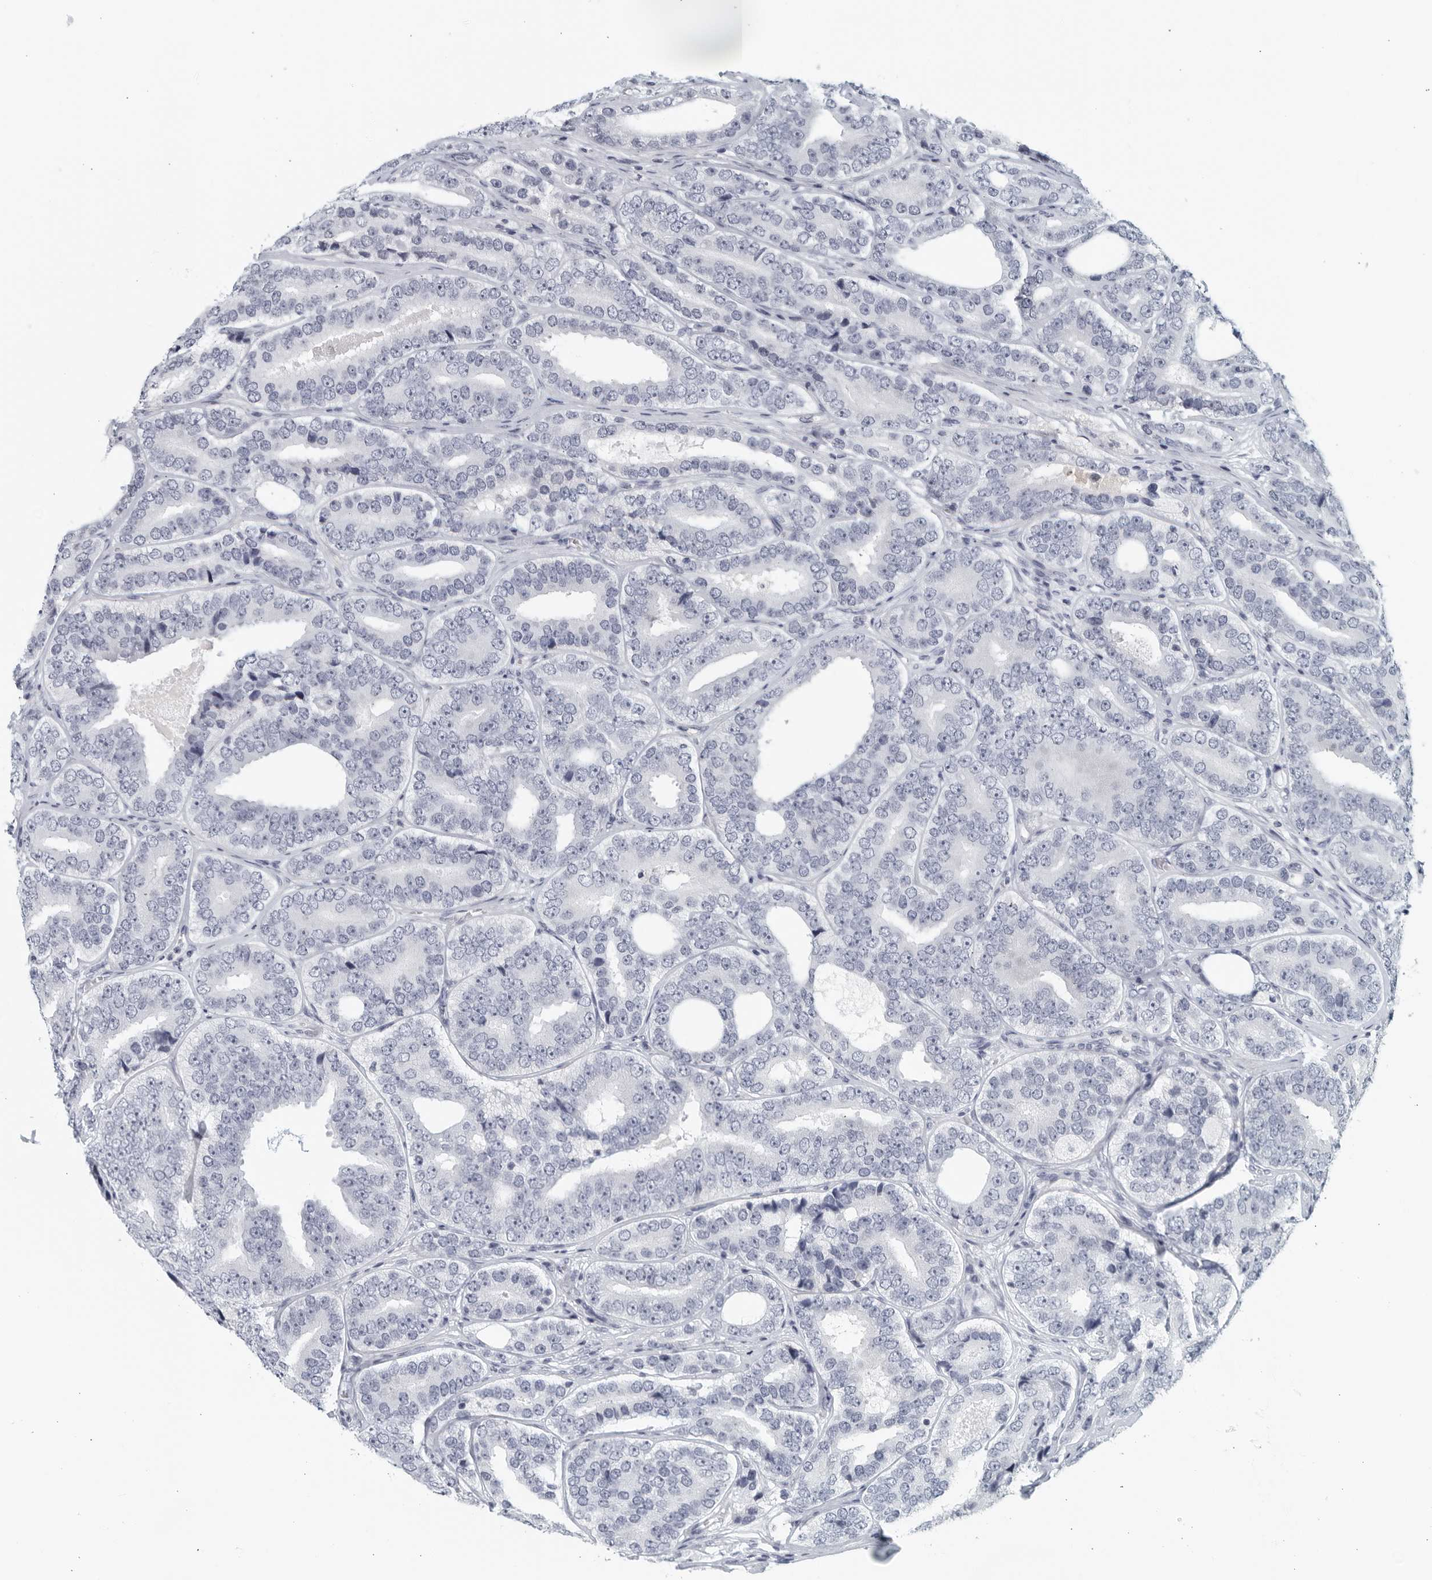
{"staining": {"intensity": "negative", "quantity": "none", "location": "none"}, "tissue": "prostate cancer", "cell_type": "Tumor cells", "image_type": "cancer", "snomed": [{"axis": "morphology", "description": "Adenocarcinoma, High grade"}, {"axis": "topography", "description": "Prostate"}], "caption": "The histopathology image shows no staining of tumor cells in prostate cancer (adenocarcinoma (high-grade)).", "gene": "MATN1", "patient": {"sex": "male", "age": 56}}